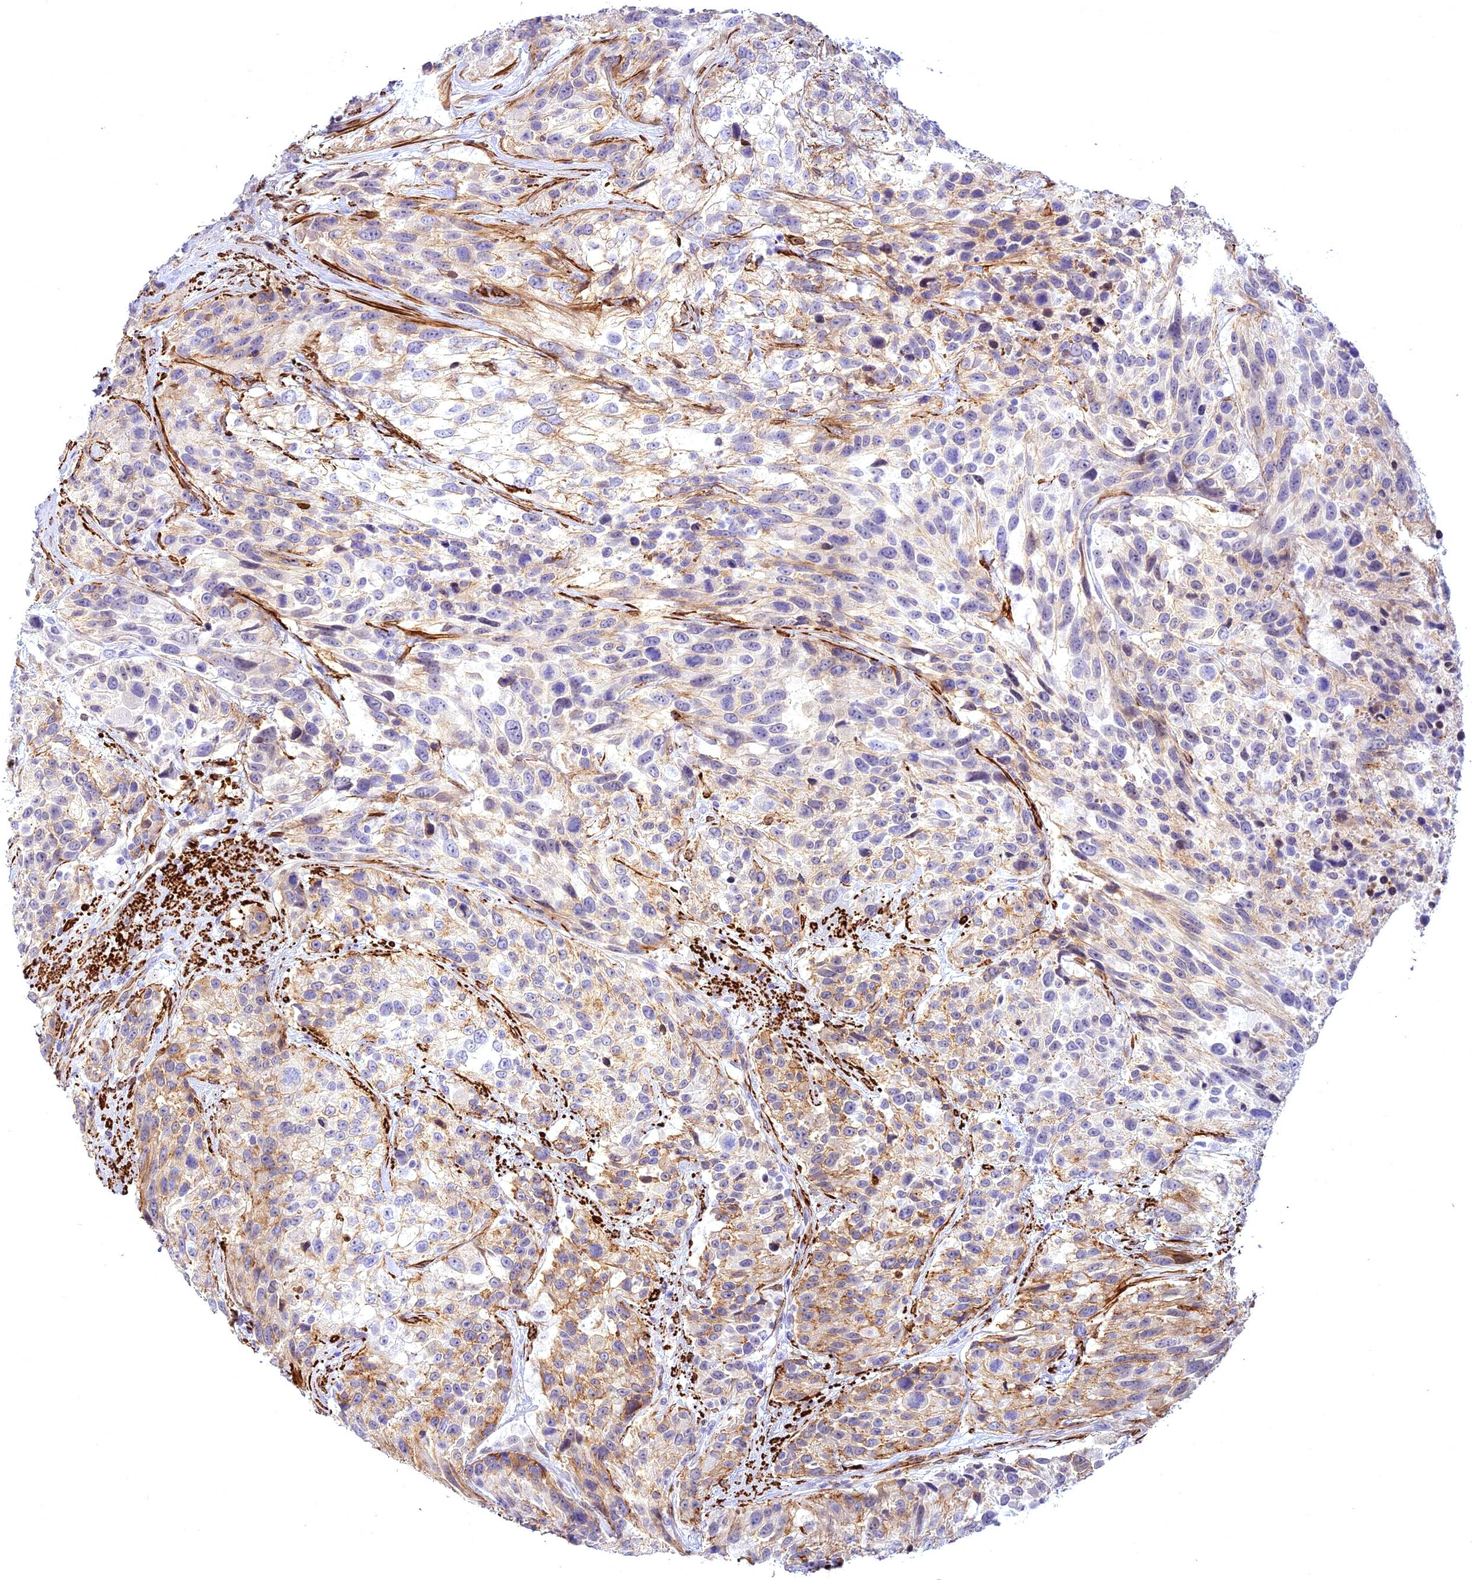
{"staining": {"intensity": "moderate", "quantity": "<25%", "location": "cytoplasmic/membranous"}, "tissue": "urothelial cancer", "cell_type": "Tumor cells", "image_type": "cancer", "snomed": [{"axis": "morphology", "description": "Urothelial carcinoma, High grade"}, {"axis": "topography", "description": "Urinary bladder"}], "caption": "Immunohistochemical staining of human urothelial cancer reveals low levels of moderate cytoplasmic/membranous staining in about <25% of tumor cells. (Stains: DAB in brown, nuclei in blue, Microscopy: brightfield microscopy at high magnification).", "gene": "CENPV", "patient": {"sex": "female", "age": 70}}